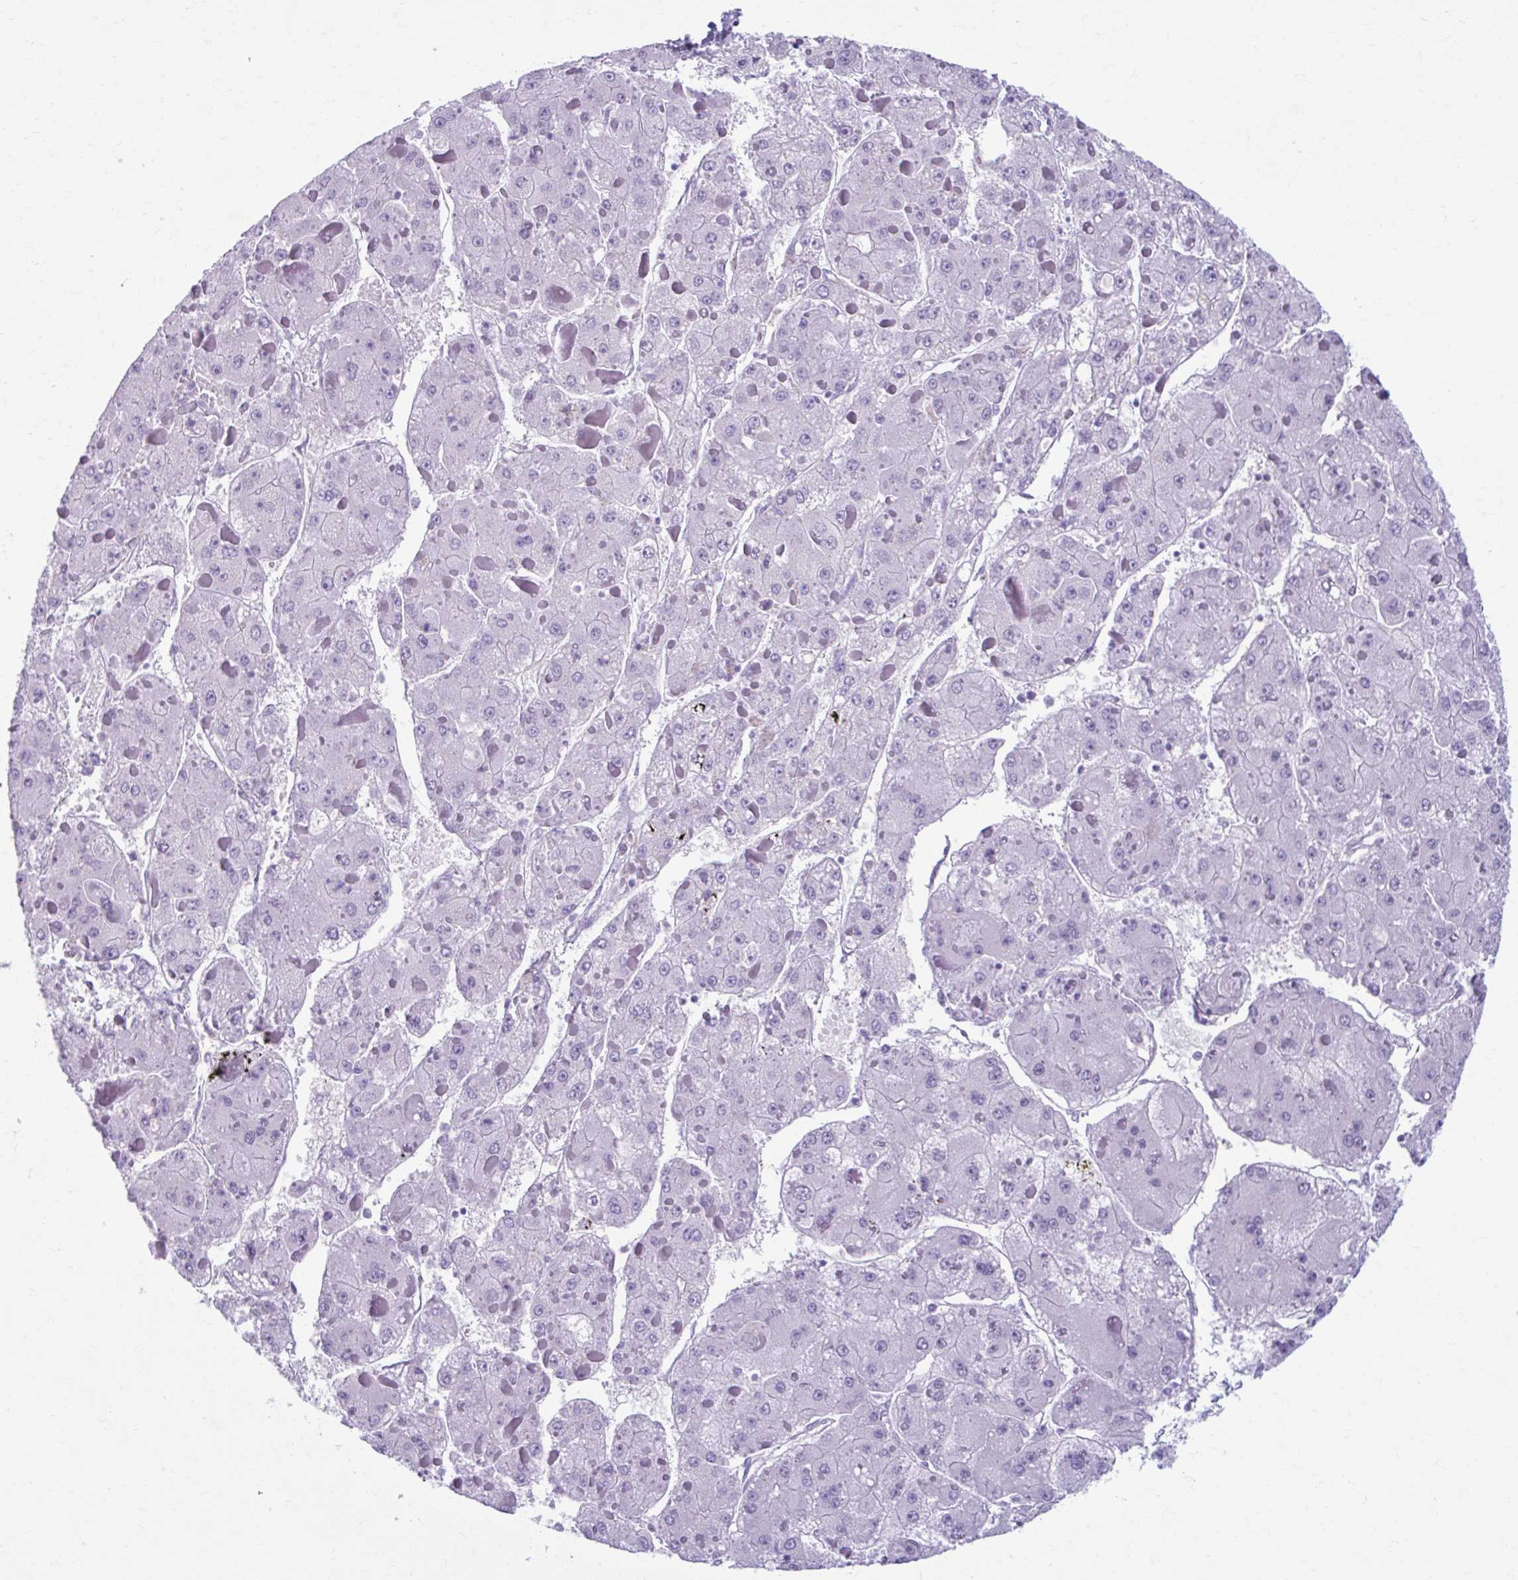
{"staining": {"intensity": "negative", "quantity": "none", "location": "none"}, "tissue": "liver cancer", "cell_type": "Tumor cells", "image_type": "cancer", "snomed": [{"axis": "morphology", "description": "Carcinoma, Hepatocellular, NOS"}, {"axis": "topography", "description": "Liver"}], "caption": "Immunohistochemistry of human liver hepatocellular carcinoma demonstrates no staining in tumor cells. The staining was performed using DAB (3,3'-diaminobenzidine) to visualize the protein expression in brown, while the nuclei were stained in blue with hematoxylin (Magnification: 20x).", "gene": "C12orf71", "patient": {"sex": "female", "age": 73}}